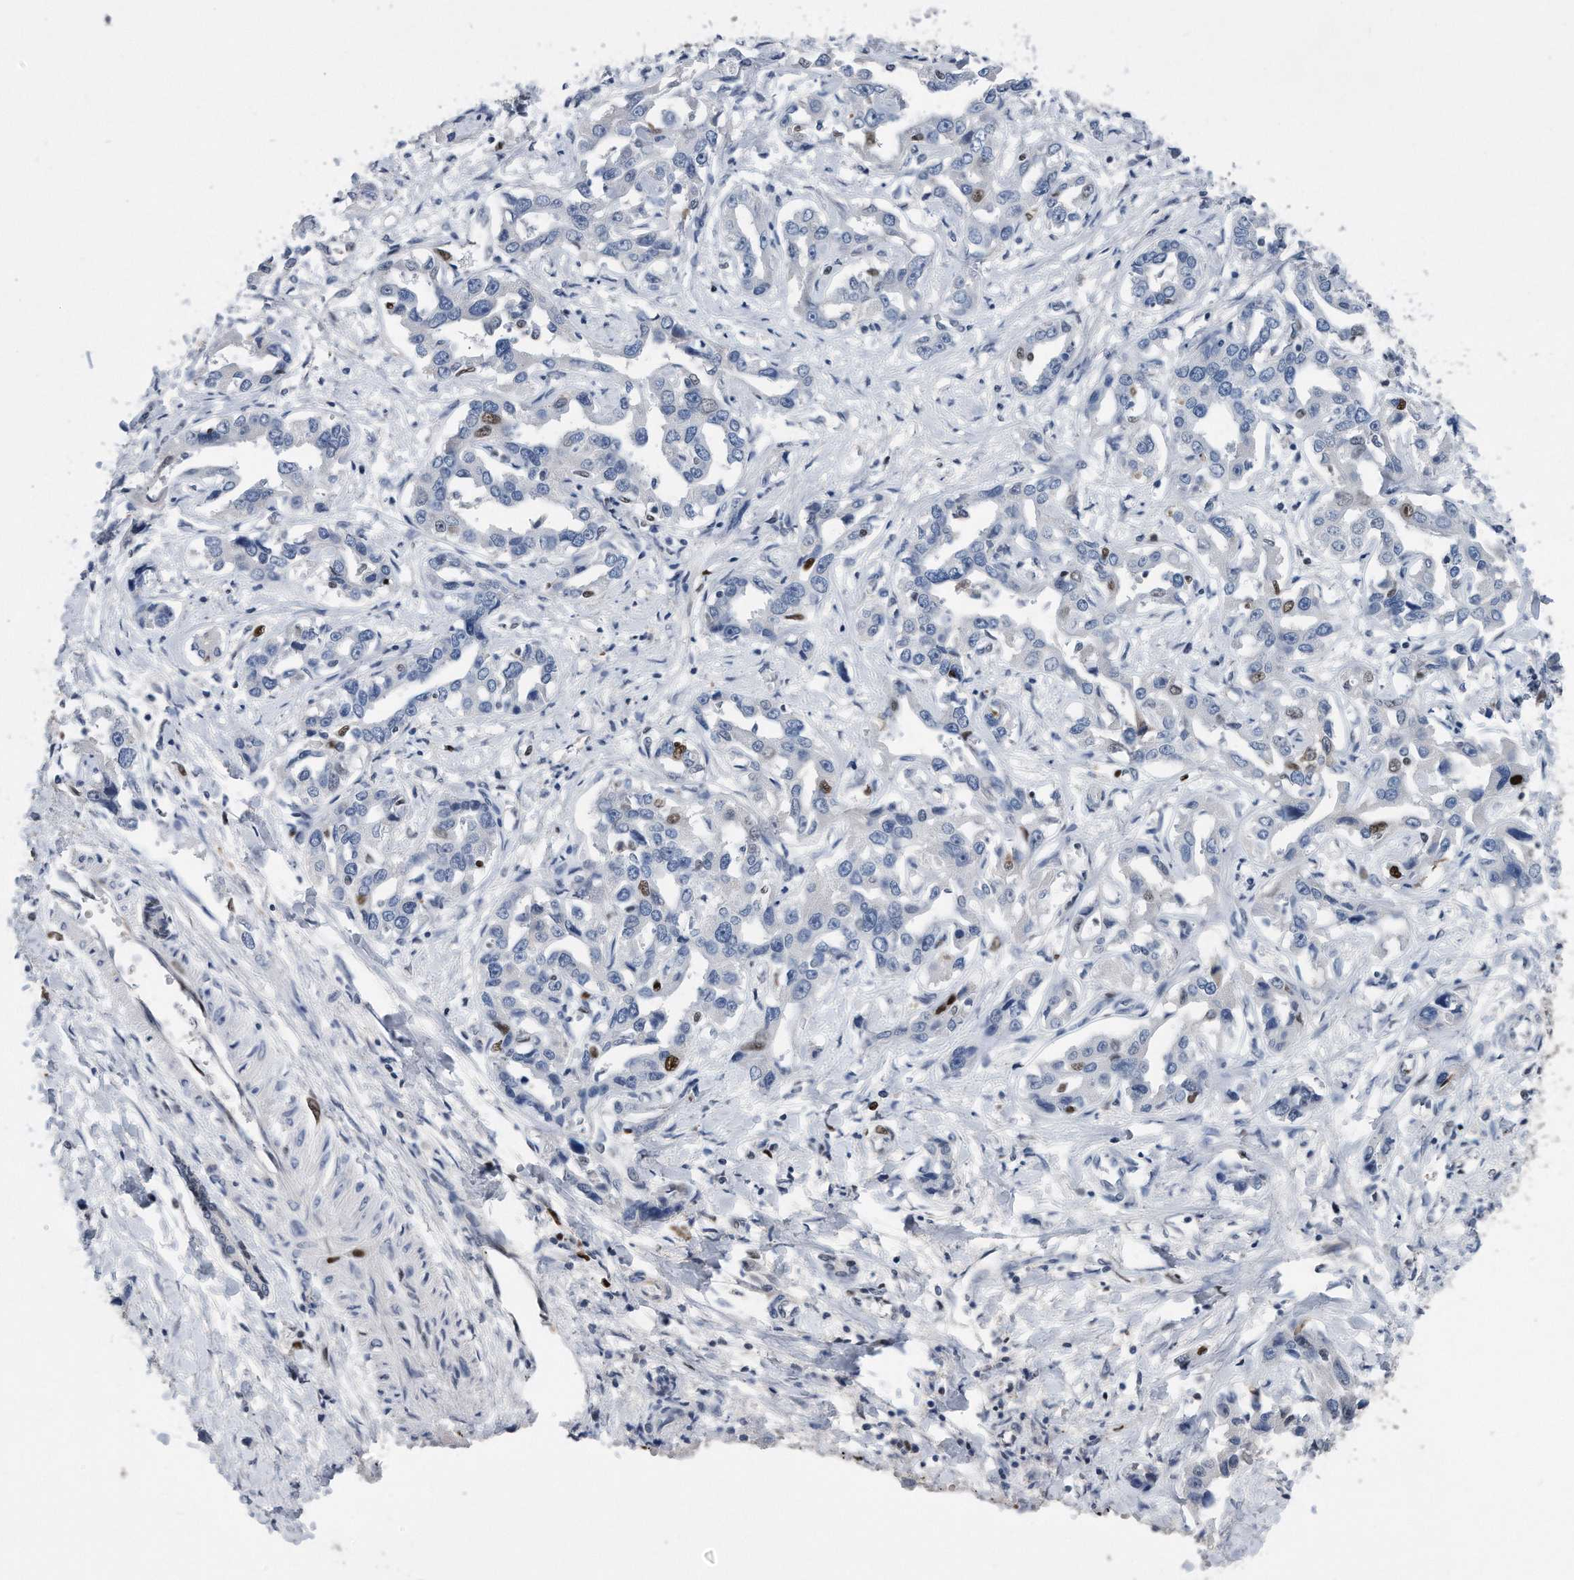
{"staining": {"intensity": "strong", "quantity": "<25%", "location": "nuclear"}, "tissue": "liver cancer", "cell_type": "Tumor cells", "image_type": "cancer", "snomed": [{"axis": "morphology", "description": "Cholangiocarcinoma"}, {"axis": "topography", "description": "Liver"}], "caption": "This is an image of immunohistochemistry staining of liver cancer (cholangiocarcinoma), which shows strong staining in the nuclear of tumor cells.", "gene": "PCNA", "patient": {"sex": "male", "age": 59}}